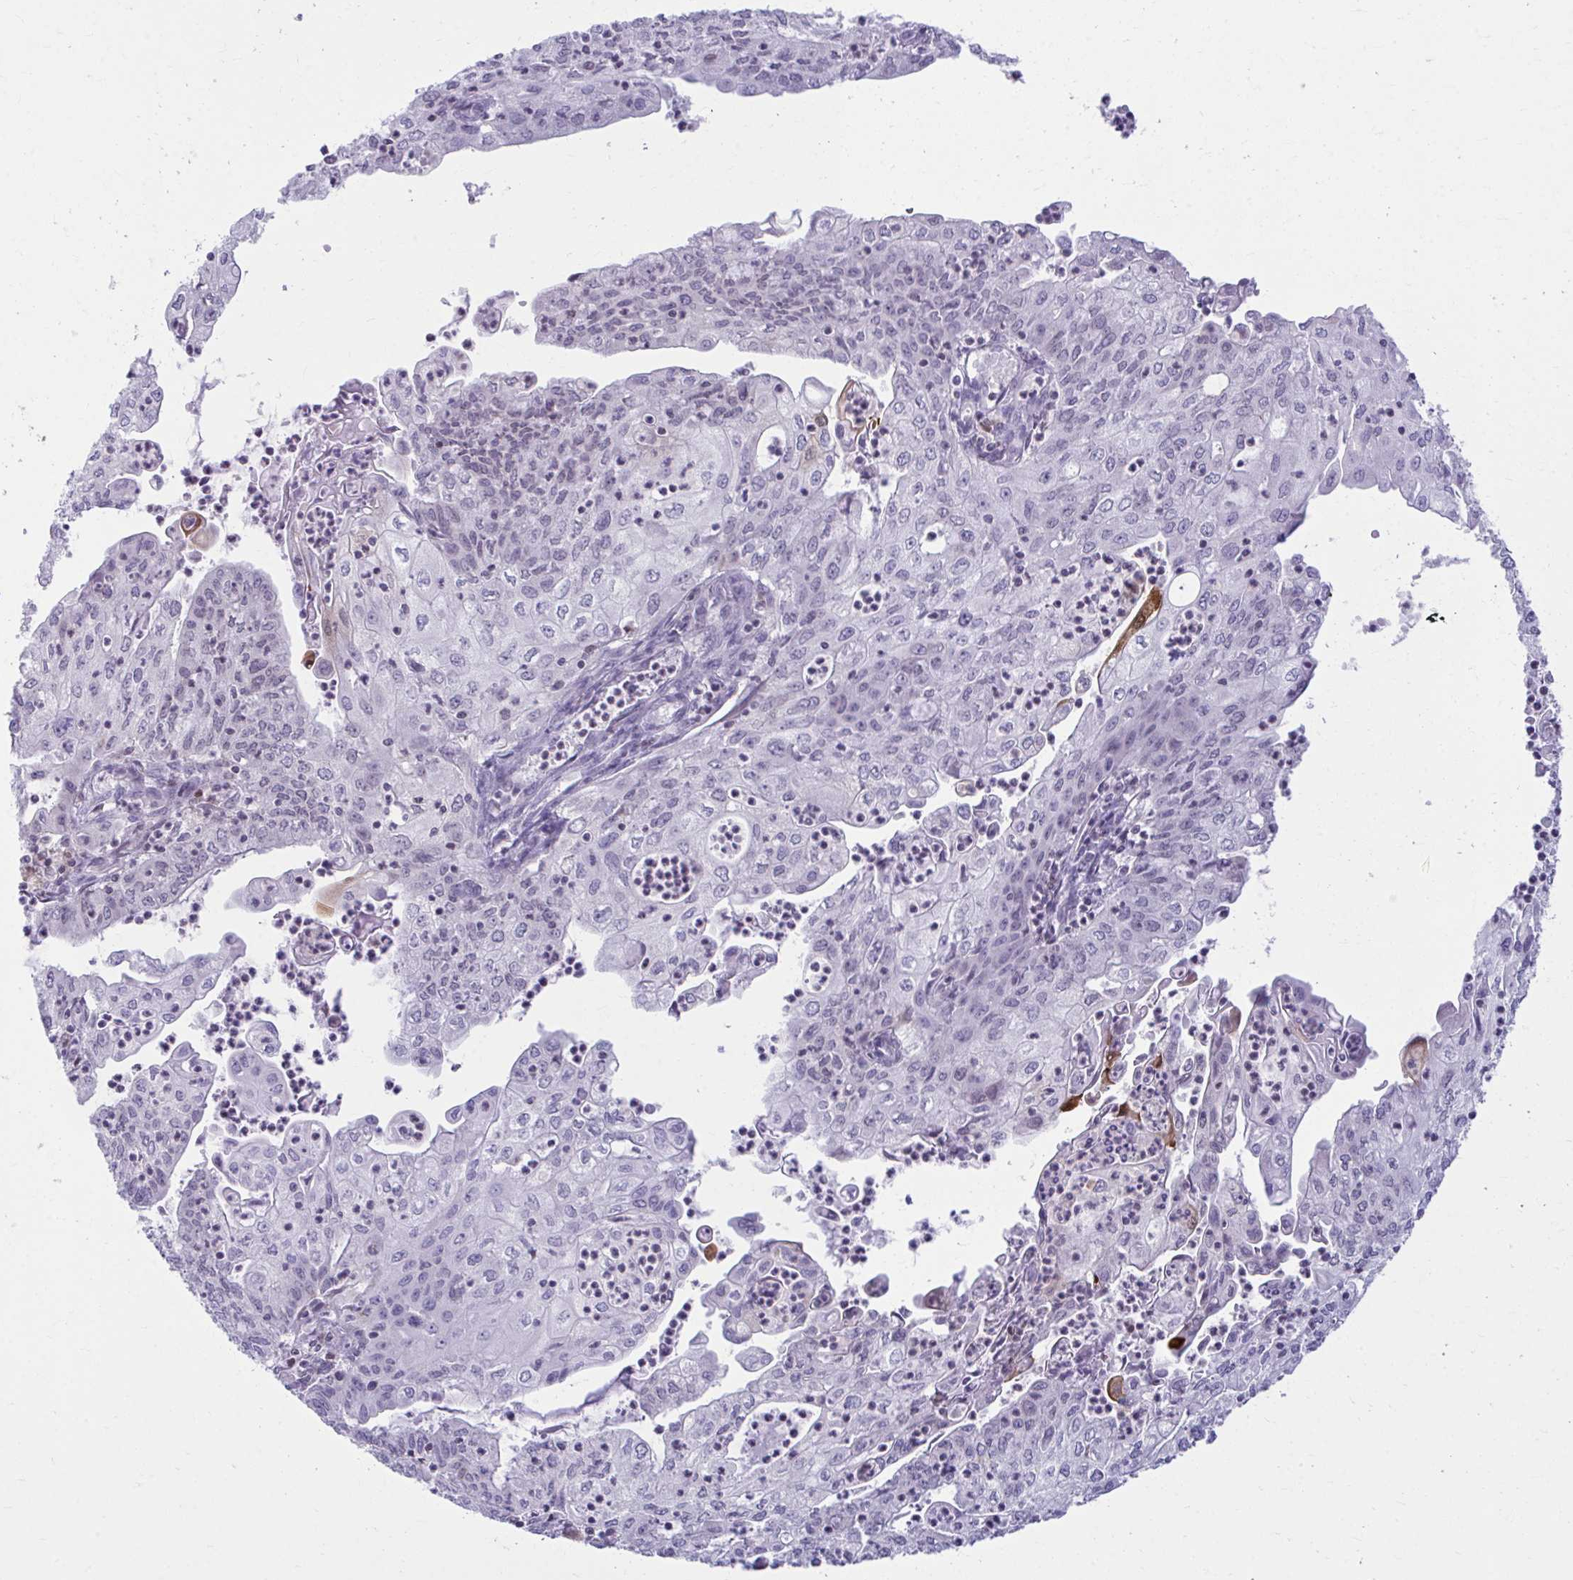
{"staining": {"intensity": "negative", "quantity": "none", "location": "none"}, "tissue": "endometrial cancer", "cell_type": "Tumor cells", "image_type": "cancer", "snomed": [{"axis": "morphology", "description": "Adenocarcinoma, NOS"}, {"axis": "topography", "description": "Endometrium"}], "caption": "The photomicrograph displays no staining of tumor cells in endometrial cancer (adenocarcinoma).", "gene": "OR7A5", "patient": {"sex": "female", "age": 61}}